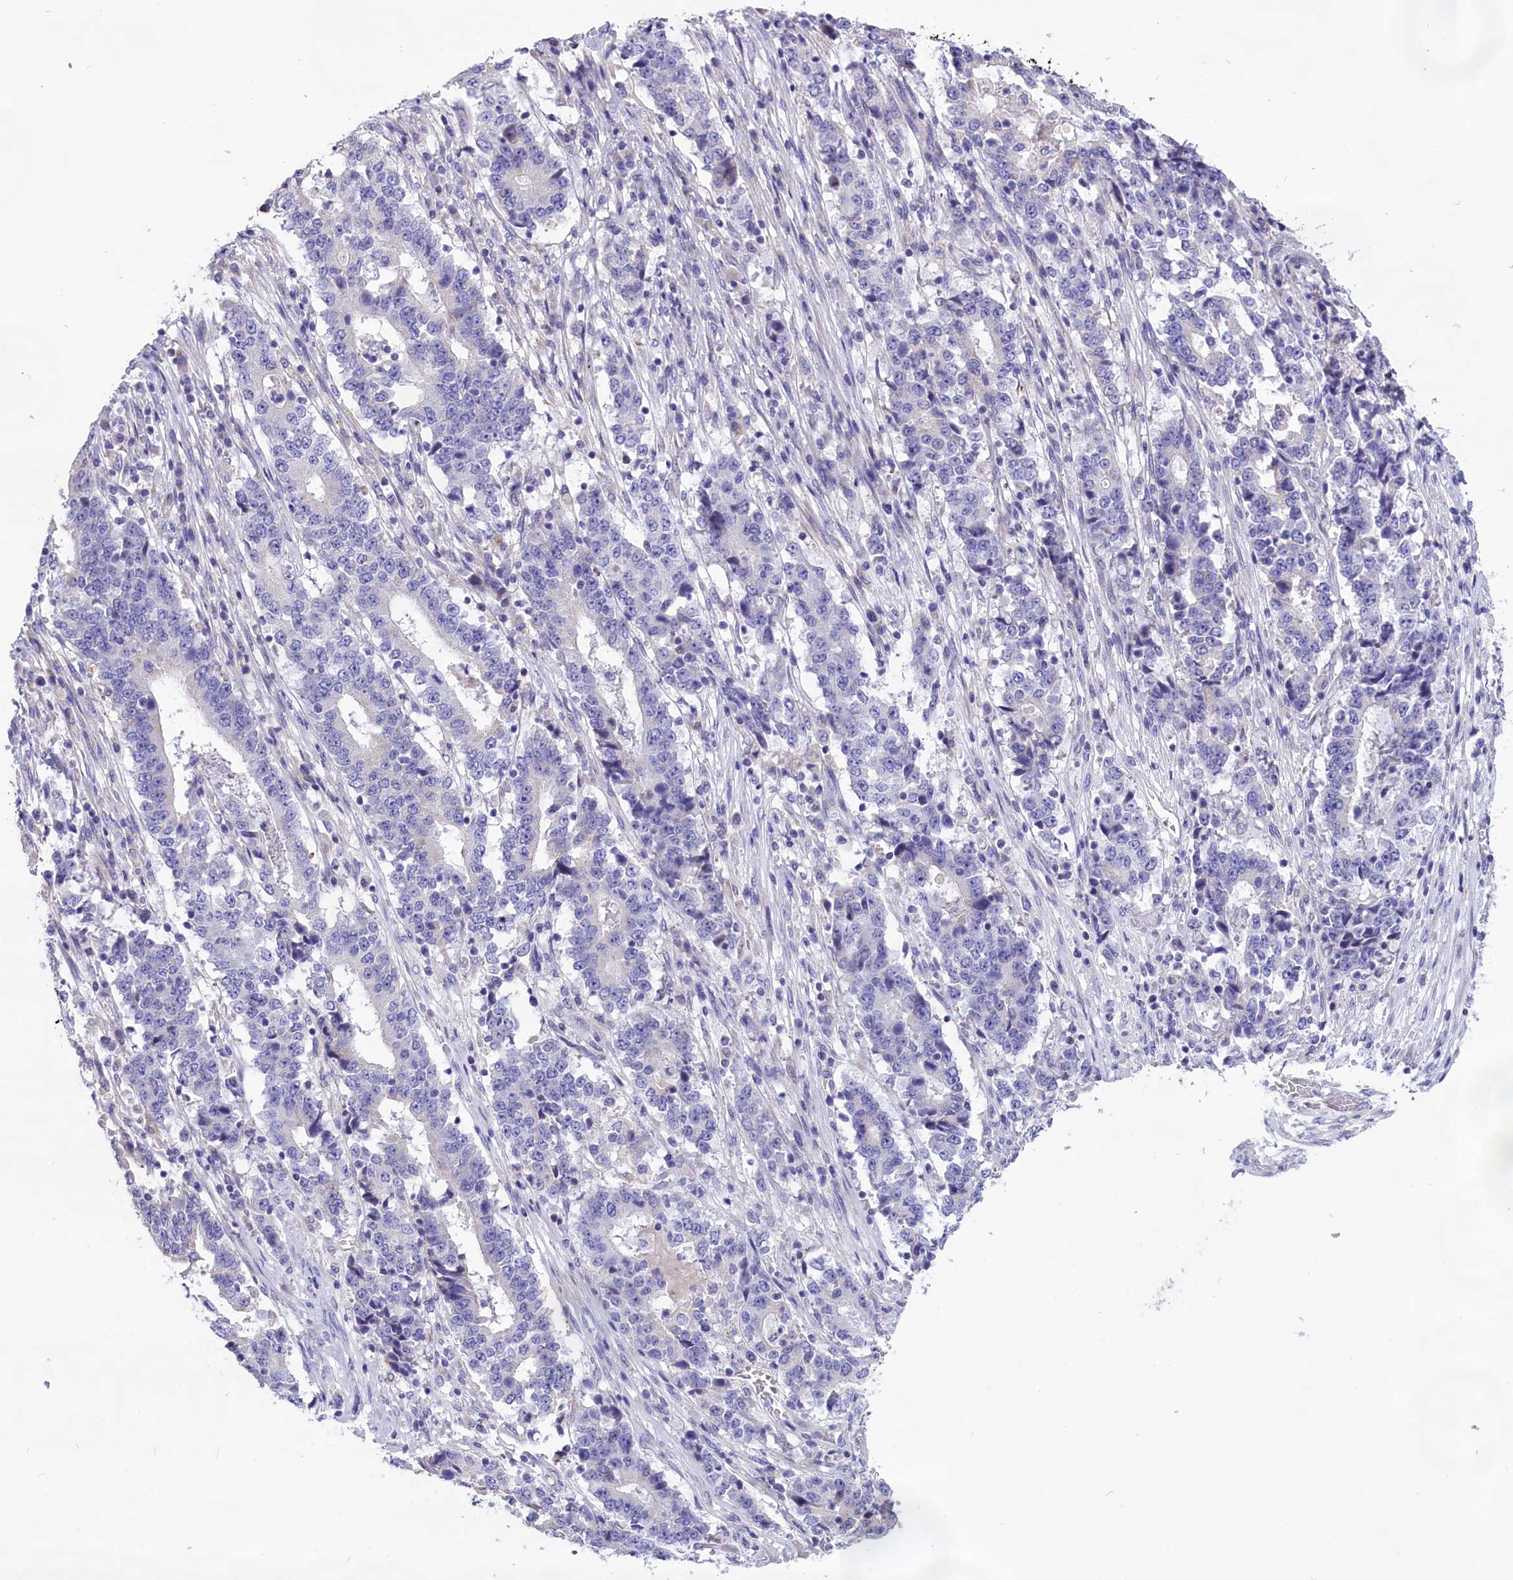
{"staining": {"intensity": "negative", "quantity": "none", "location": "none"}, "tissue": "stomach cancer", "cell_type": "Tumor cells", "image_type": "cancer", "snomed": [{"axis": "morphology", "description": "Adenocarcinoma, NOS"}, {"axis": "topography", "description": "Stomach"}], "caption": "High power microscopy histopathology image of an immunohistochemistry (IHC) photomicrograph of adenocarcinoma (stomach), revealing no significant staining in tumor cells.", "gene": "CYP2U1", "patient": {"sex": "male", "age": 59}}